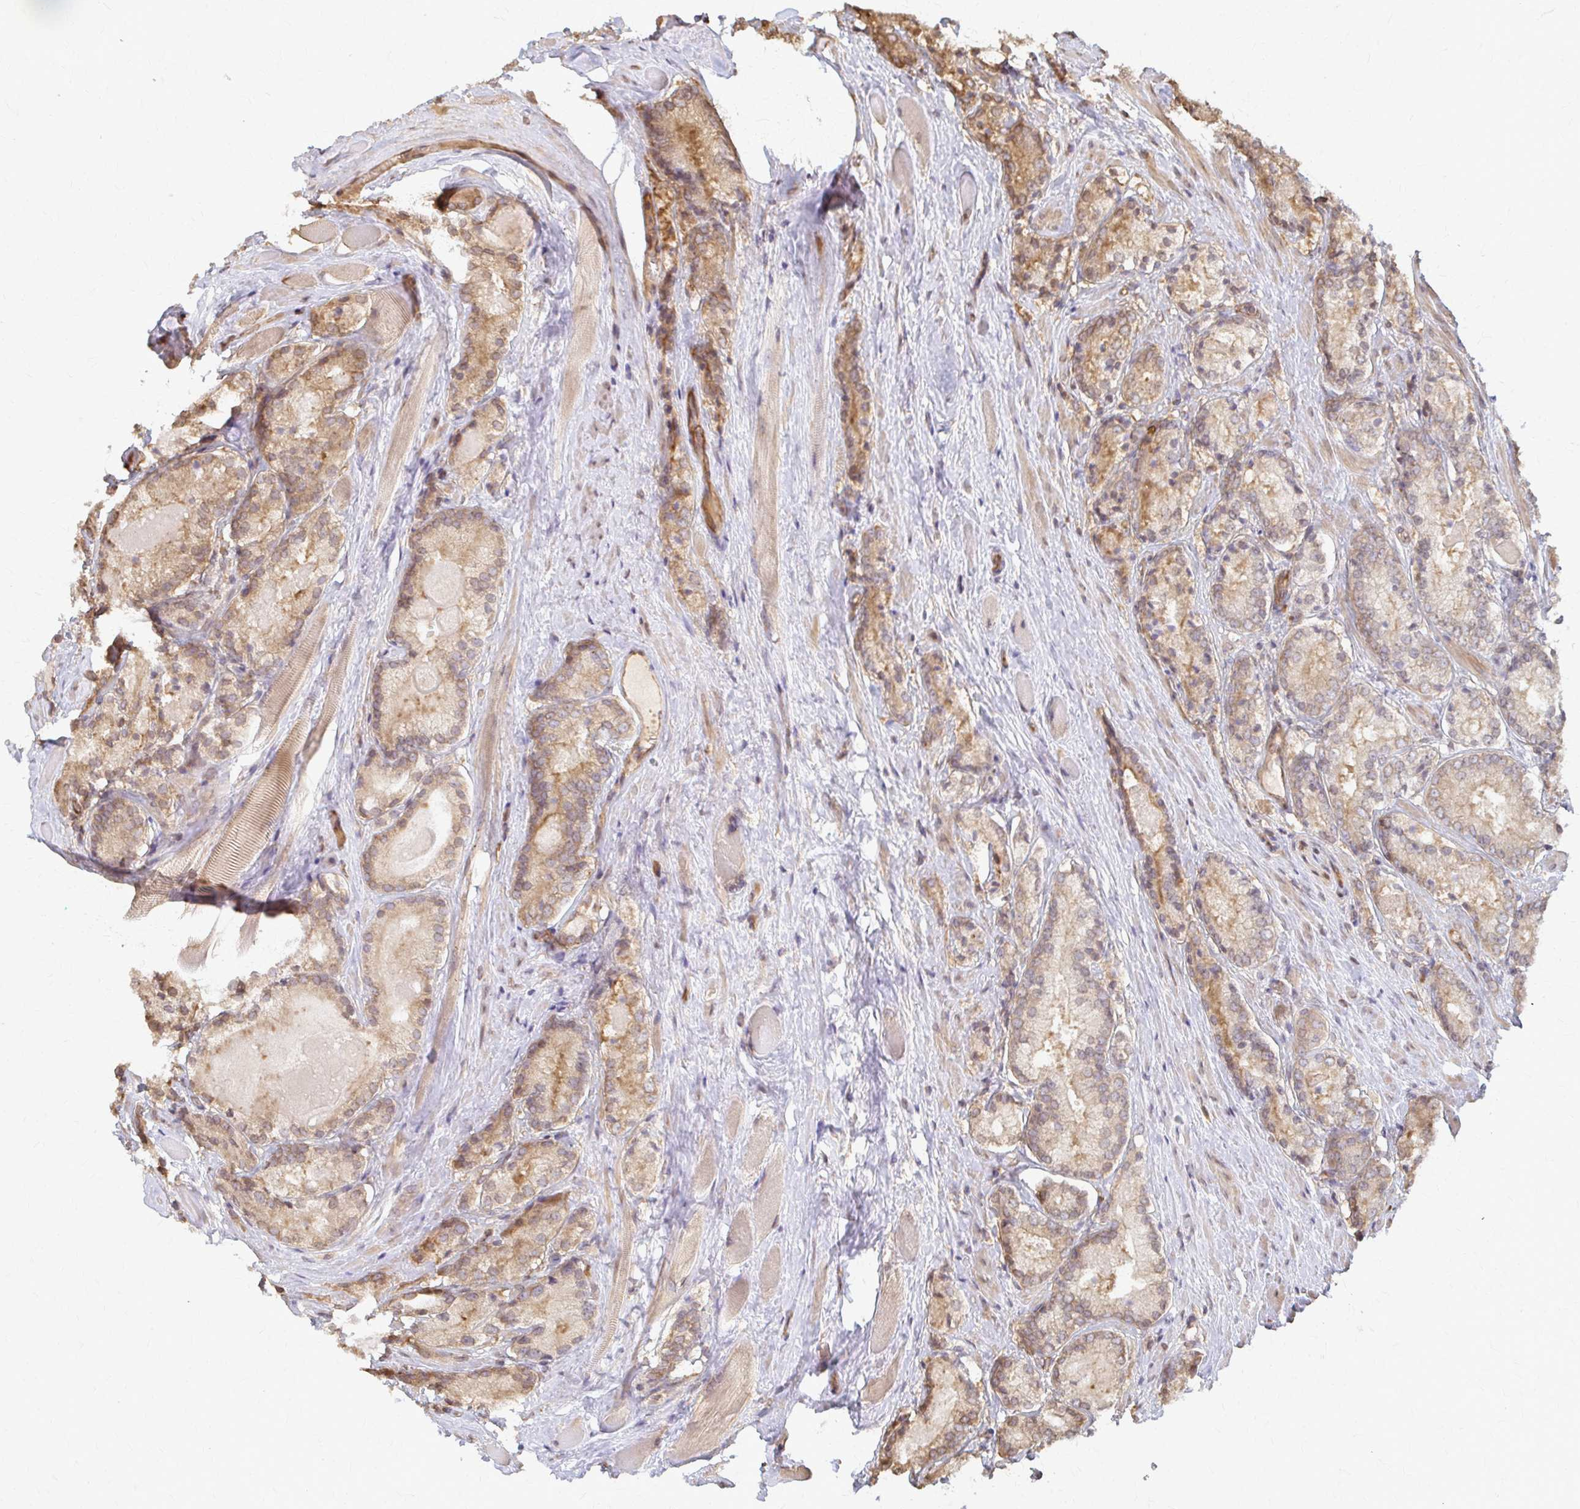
{"staining": {"intensity": "moderate", "quantity": "25%-75%", "location": "cytoplasmic/membranous"}, "tissue": "prostate cancer", "cell_type": "Tumor cells", "image_type": "cancer", "snomed": [{"axis": "morphology", "description": "Adenocarcinoma, NOS"}, {"axis": "morphology", "description": "Adenocarcinoma, Low grade"}, {"axis": "topography", "description": "Prostate"}], "caption": "Immunohistochemistry micrograph of prostate low-grade adenocarcinoma stained for a protein (brown), which demonstrates medium levels of moderate cytoplasmic/membranous expression in approximately 25%-75% of tumor cells.", "gene": "ARHGAP35", "patient": {"sex": "male", "age": 68}}